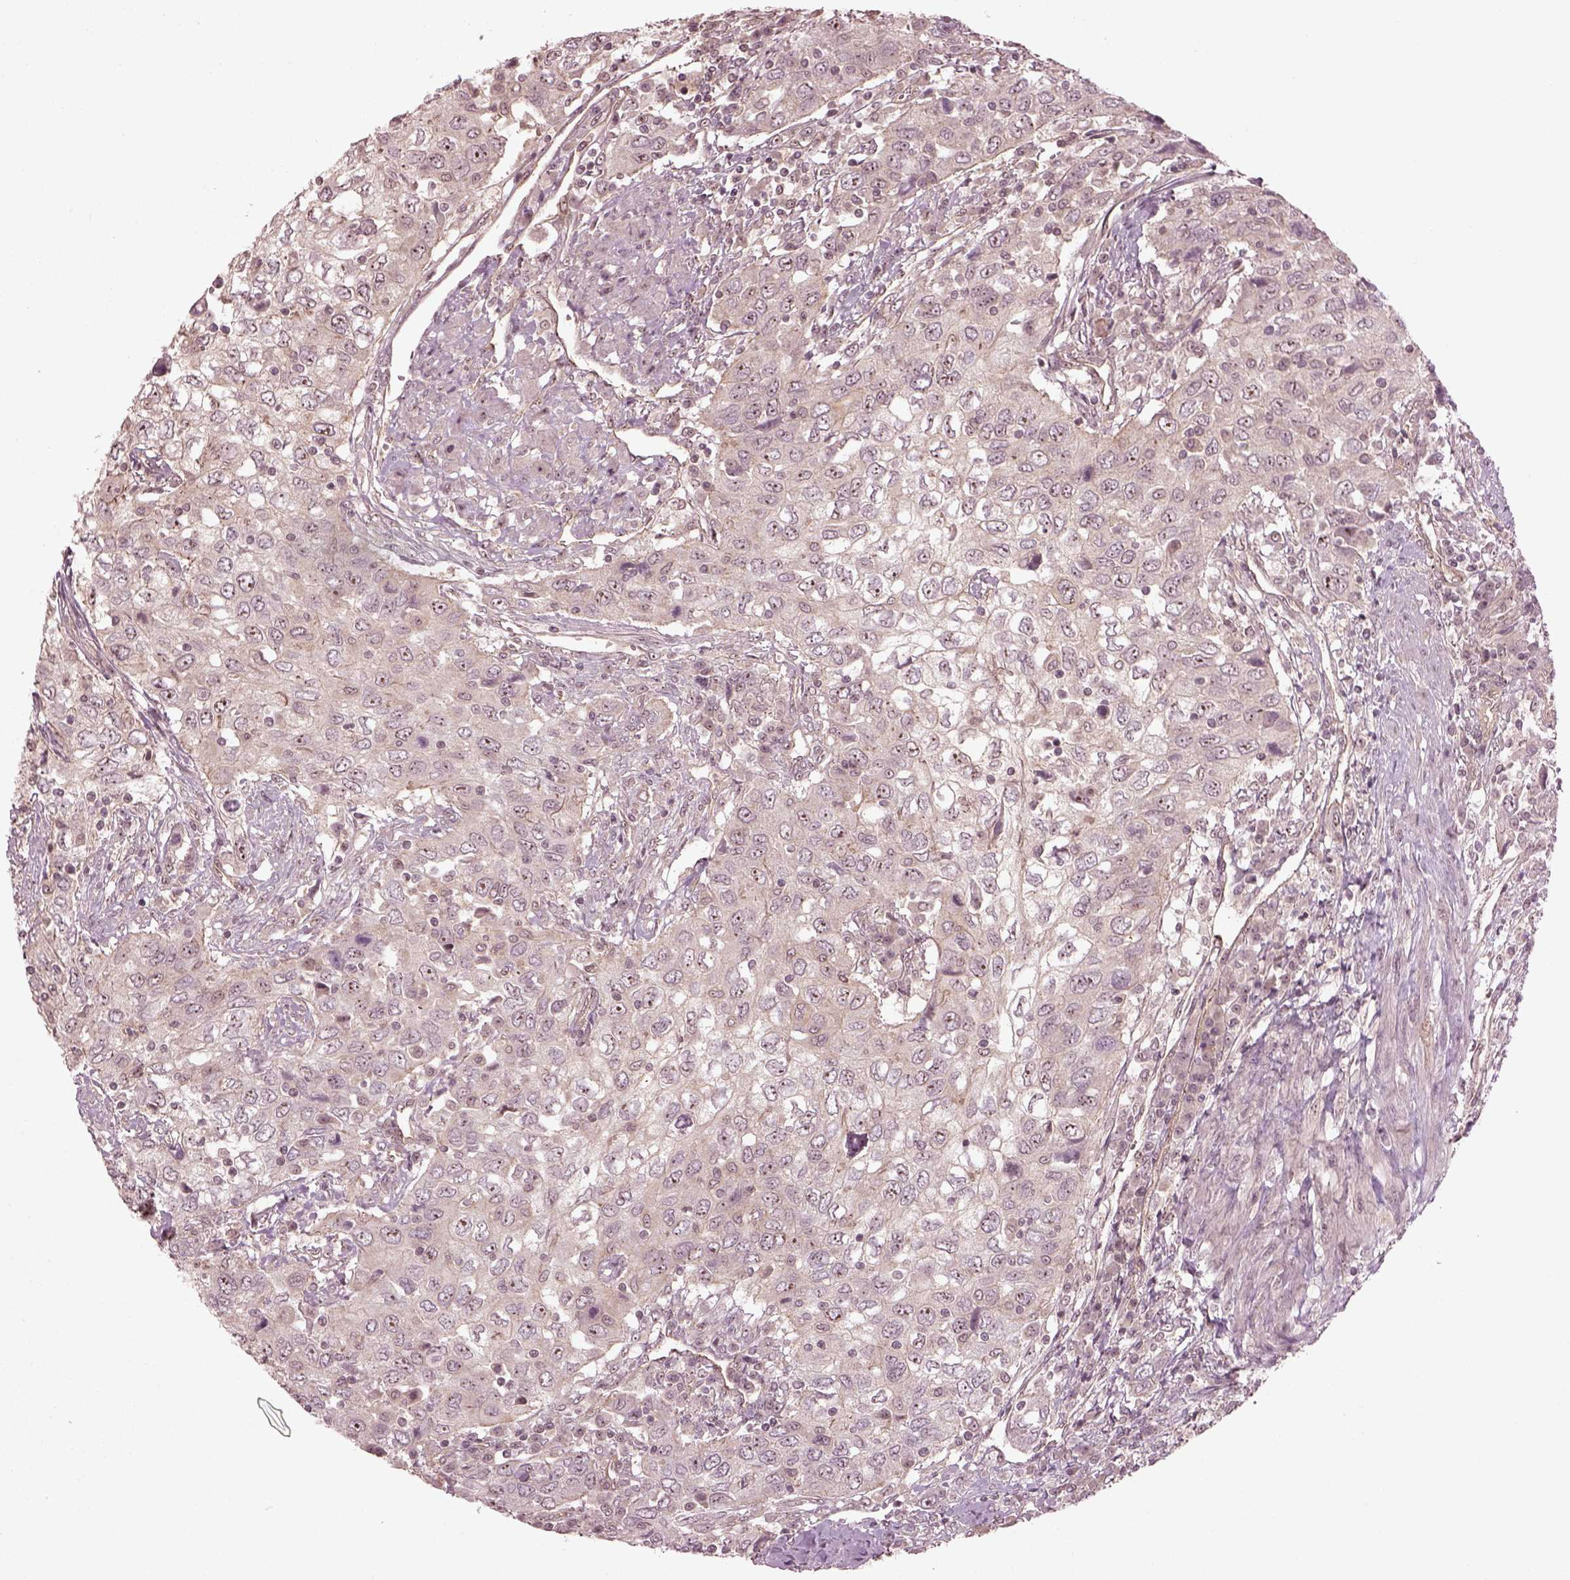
{"staining": {"intensity": "weak", "quantity": "25%-75%", "location": "nuclear"}, "tissue": "urothelial cancer", "cell_type": "Tumor cells", "image_type": "cancer", "snomed": [{"axis": "morphology", "description": "Urothelial carcinoma, High grade"}, {"axis": "topography", "description": "Urinary bladder"}], "caption": "Urothelial cancer stained for a protein (brown) shows weak nuclear positive staining in about 25%-75% of tumor cells.", "gene": "GNRH1", "patient": {"sex": "male", "age": 76}}